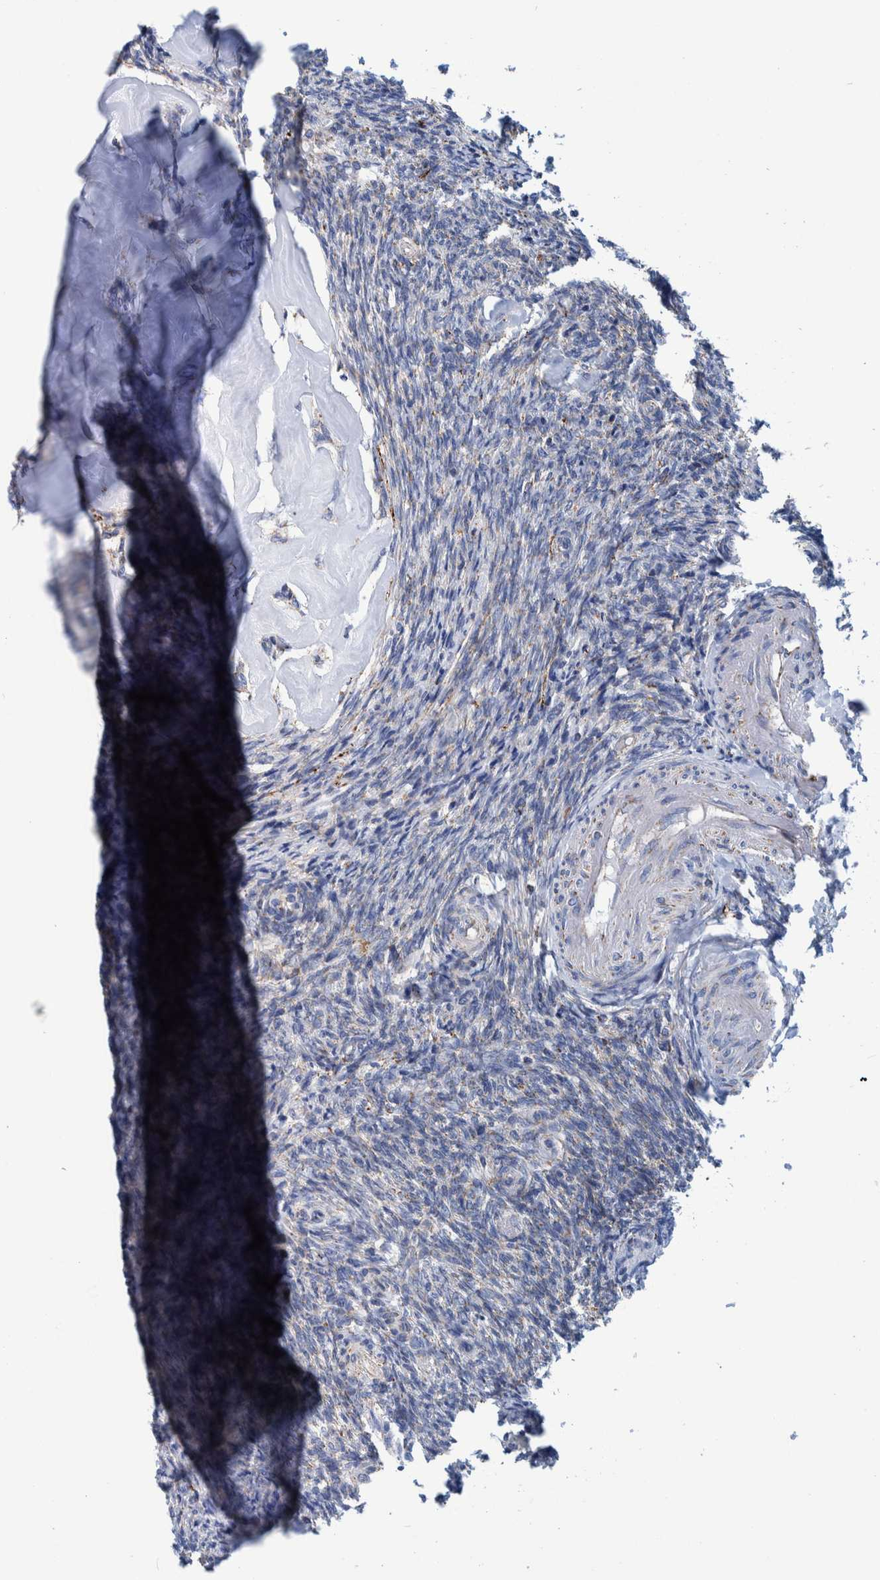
{"staining": {"intensity": "negative", "quantity": "none", "location": "none"}, "tissue": "ovary", "cell_type": "Ovarian stroma cells", "image_type": "normal", "snomed": [{"axis": "morphology", "description": "Normal tissue, NOS"}, {"axis": "topography", "description": "Ovary"}], "caption": "Protein analysis of unremarkable ovary exhibits no significant expression in ovarian stroma cells.", "gene": "BZW2", "patient": {"sex": "female", "age": 41}}